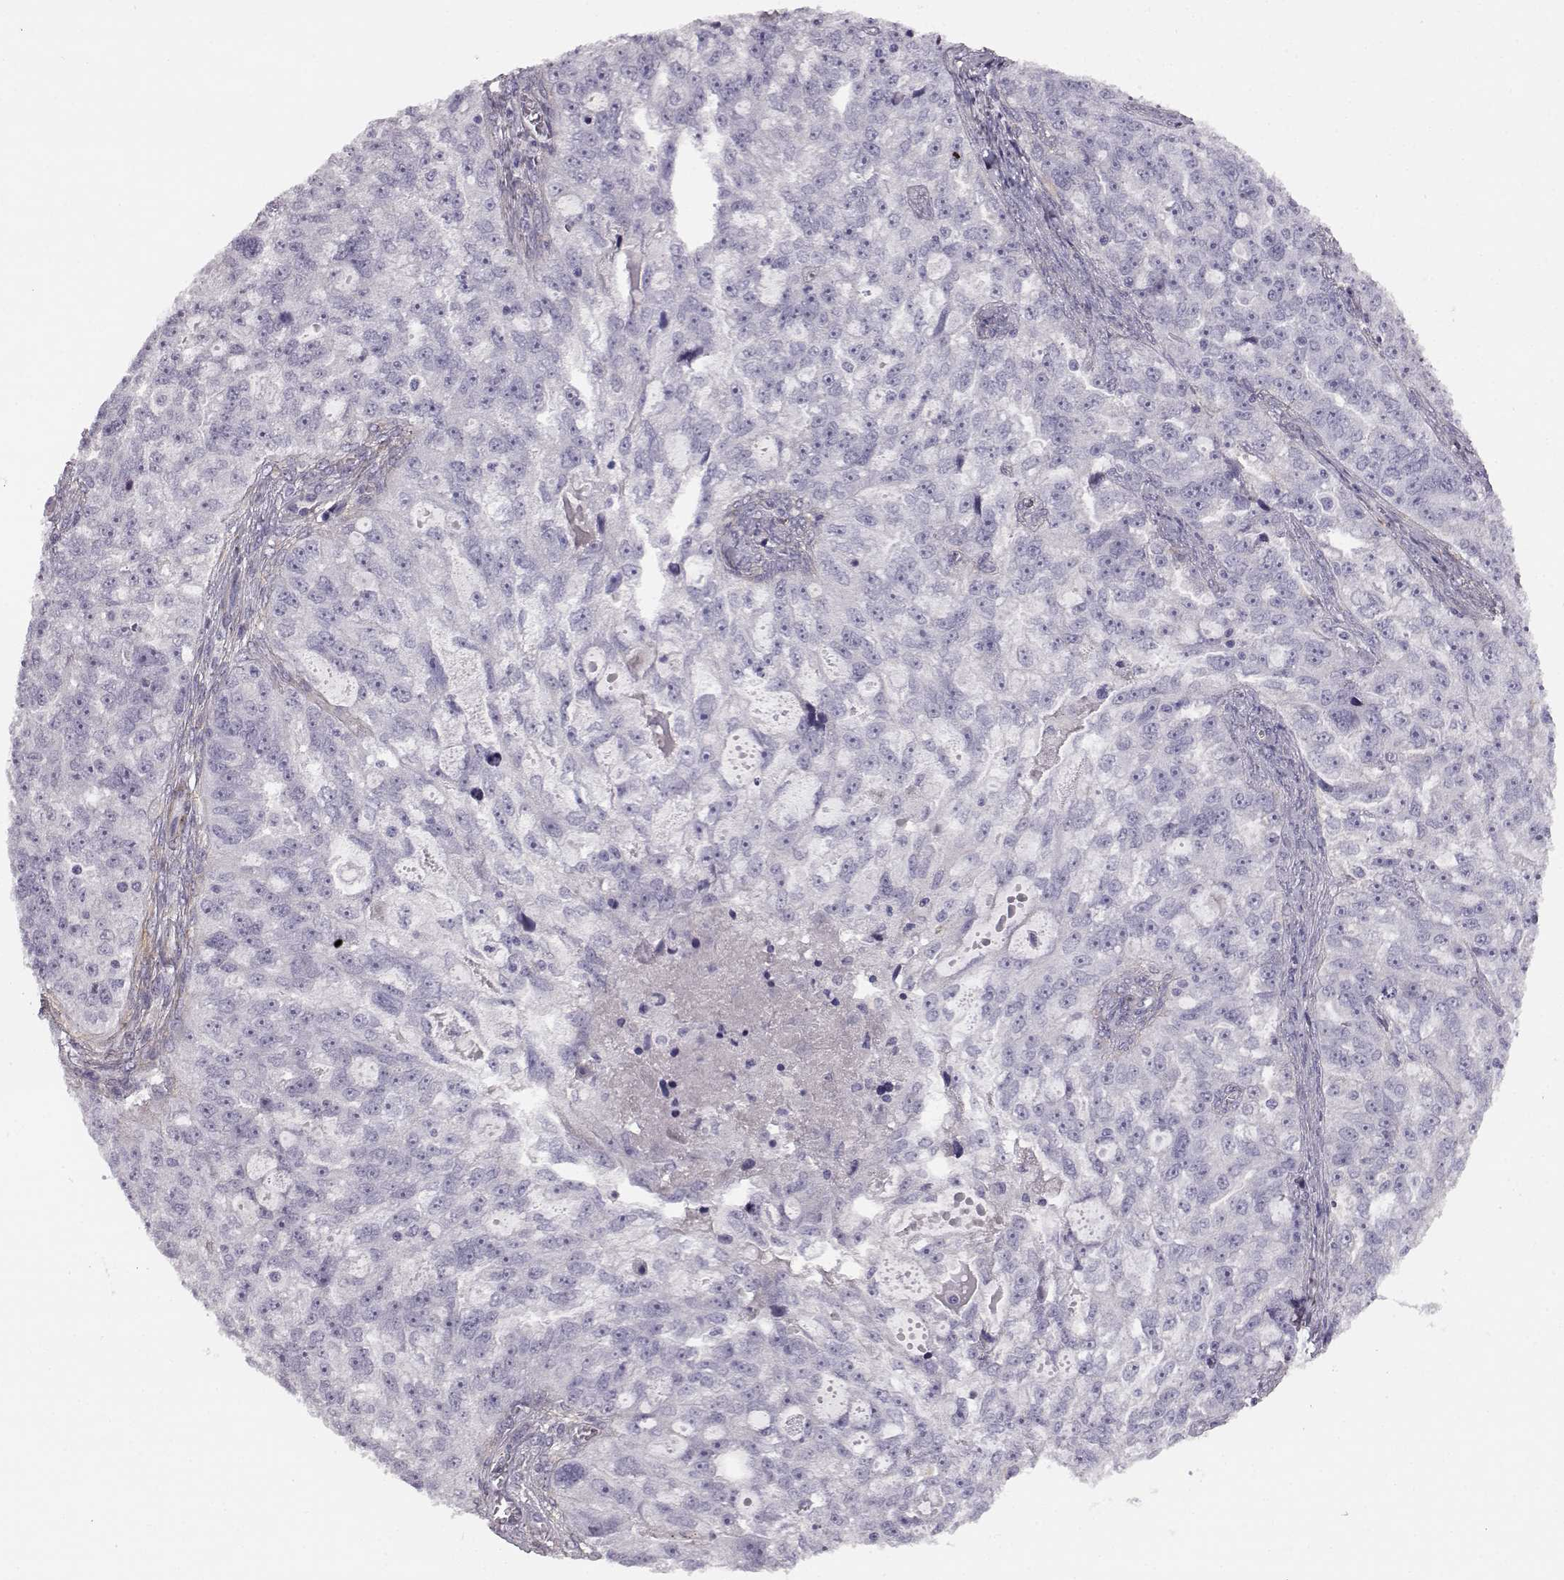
{"staining": {"intensity": "negative", "quantity": "none", "location": "none"}, "tissue": "ovarian cancer", "cell_type": "Tumor cells", "image_type": "cancer", "snomed": [{"axis": "morphology", "description": "Cystadenocarcinoma, serous, NOS"}, {"axis": "topography", "description": "Ovary"}], "caption": "IHC photomicrograph of human ovarian cancer (serous cystadenocarcinoma) stained for a protein (brown), which demonstrates no staining in tumor cells.", "gene": "TRIM69", "patient": {"sex": "female", "age": 51}}